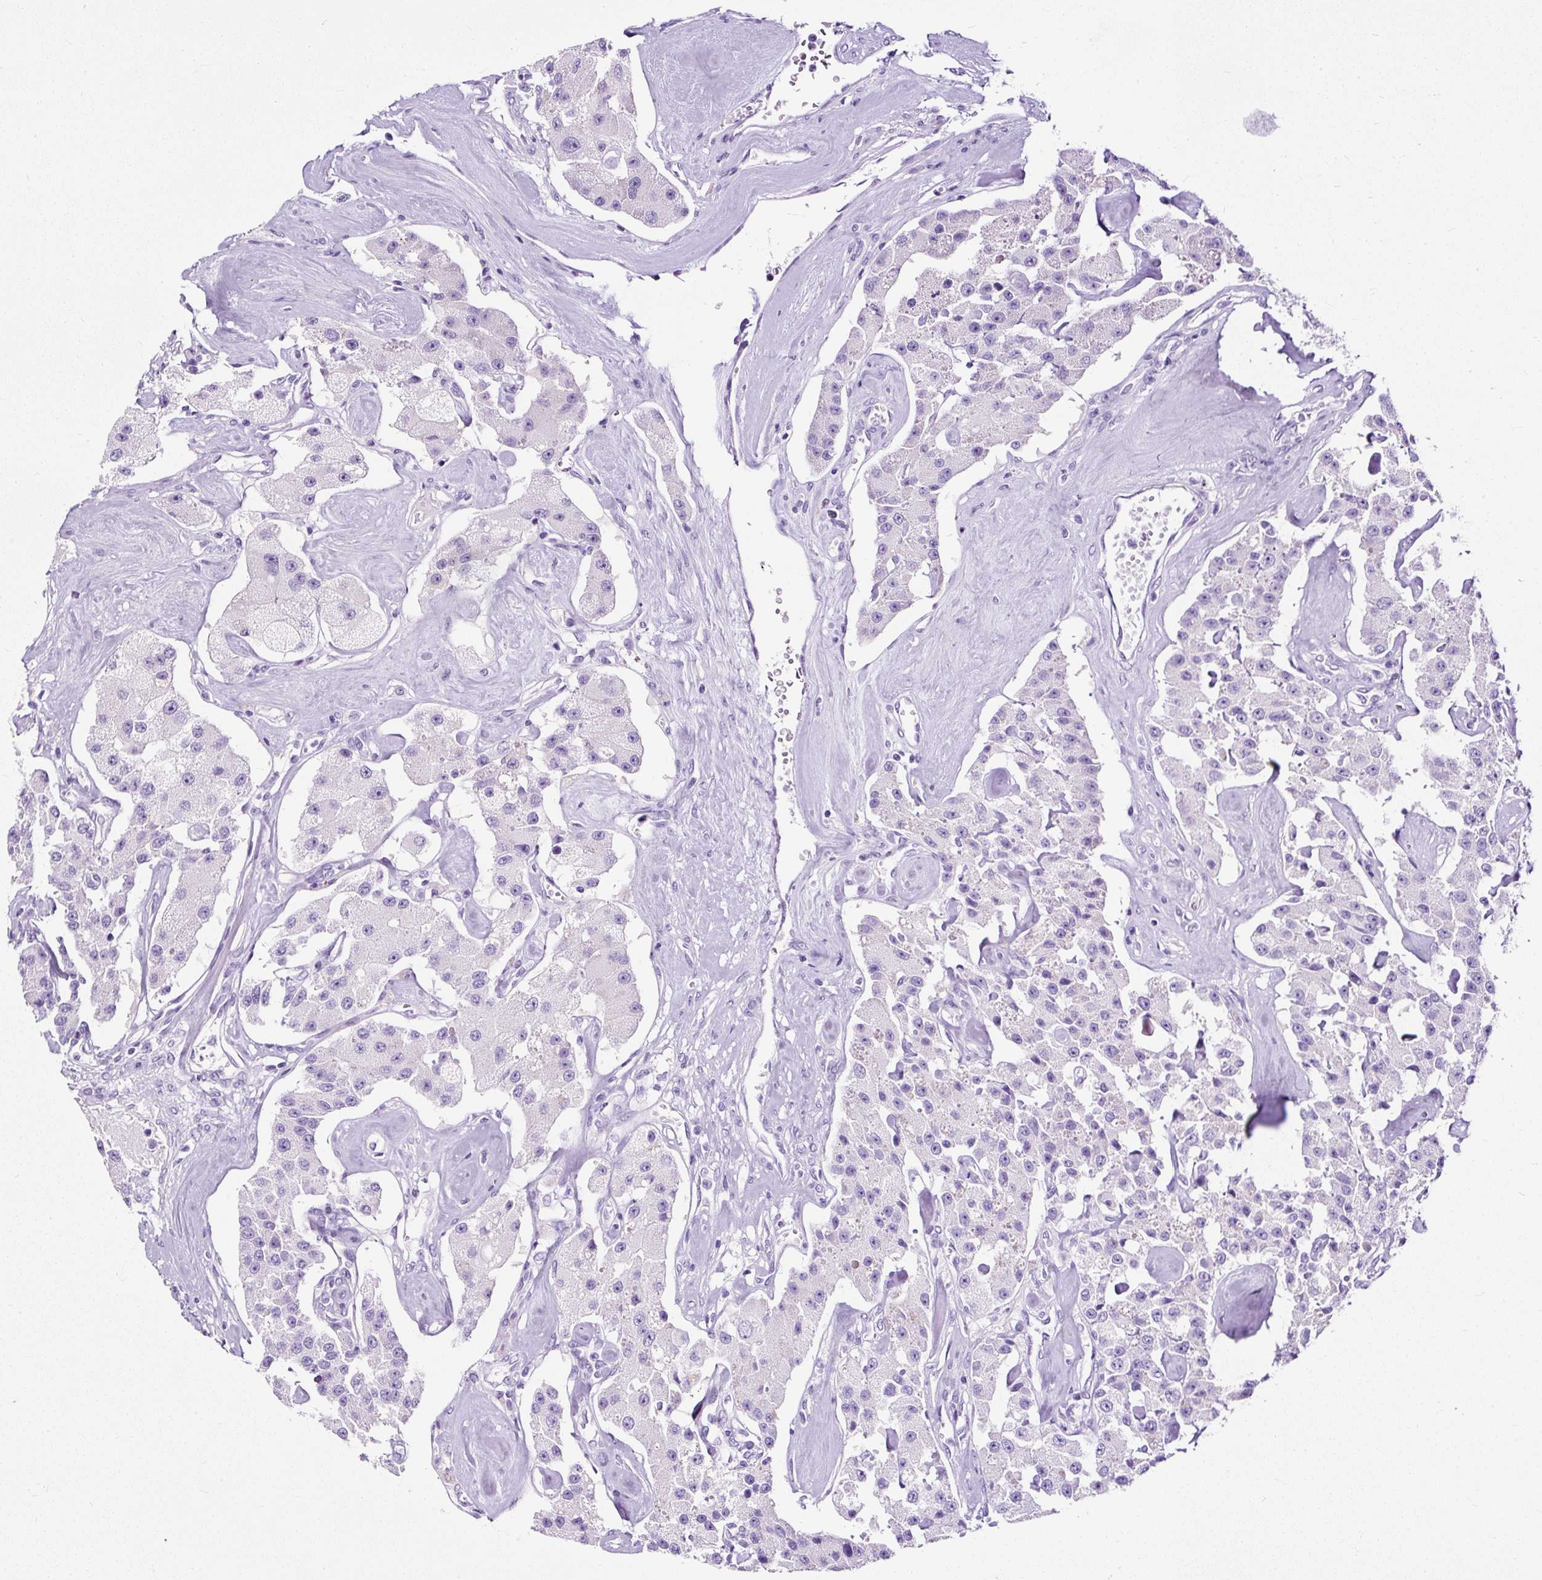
{"staining": {"intensity": "negative", "quantity": "none", "location": "none"}, "tissue": "carcinoid", "cell_type": "Tumor cells", "image_type": "cancer", "snomed": [{"axis": "morphology", "description": "Carcinoid, malignant, NOS"}, {"axis": "topography", "description": "Pancreas"}], "caption": "Carcinoid was stained to show a protein in brown. There is no significant positivity in tumor cells.", "gene": "STOX2", "patient": {"sex": "male", "age": 41}}